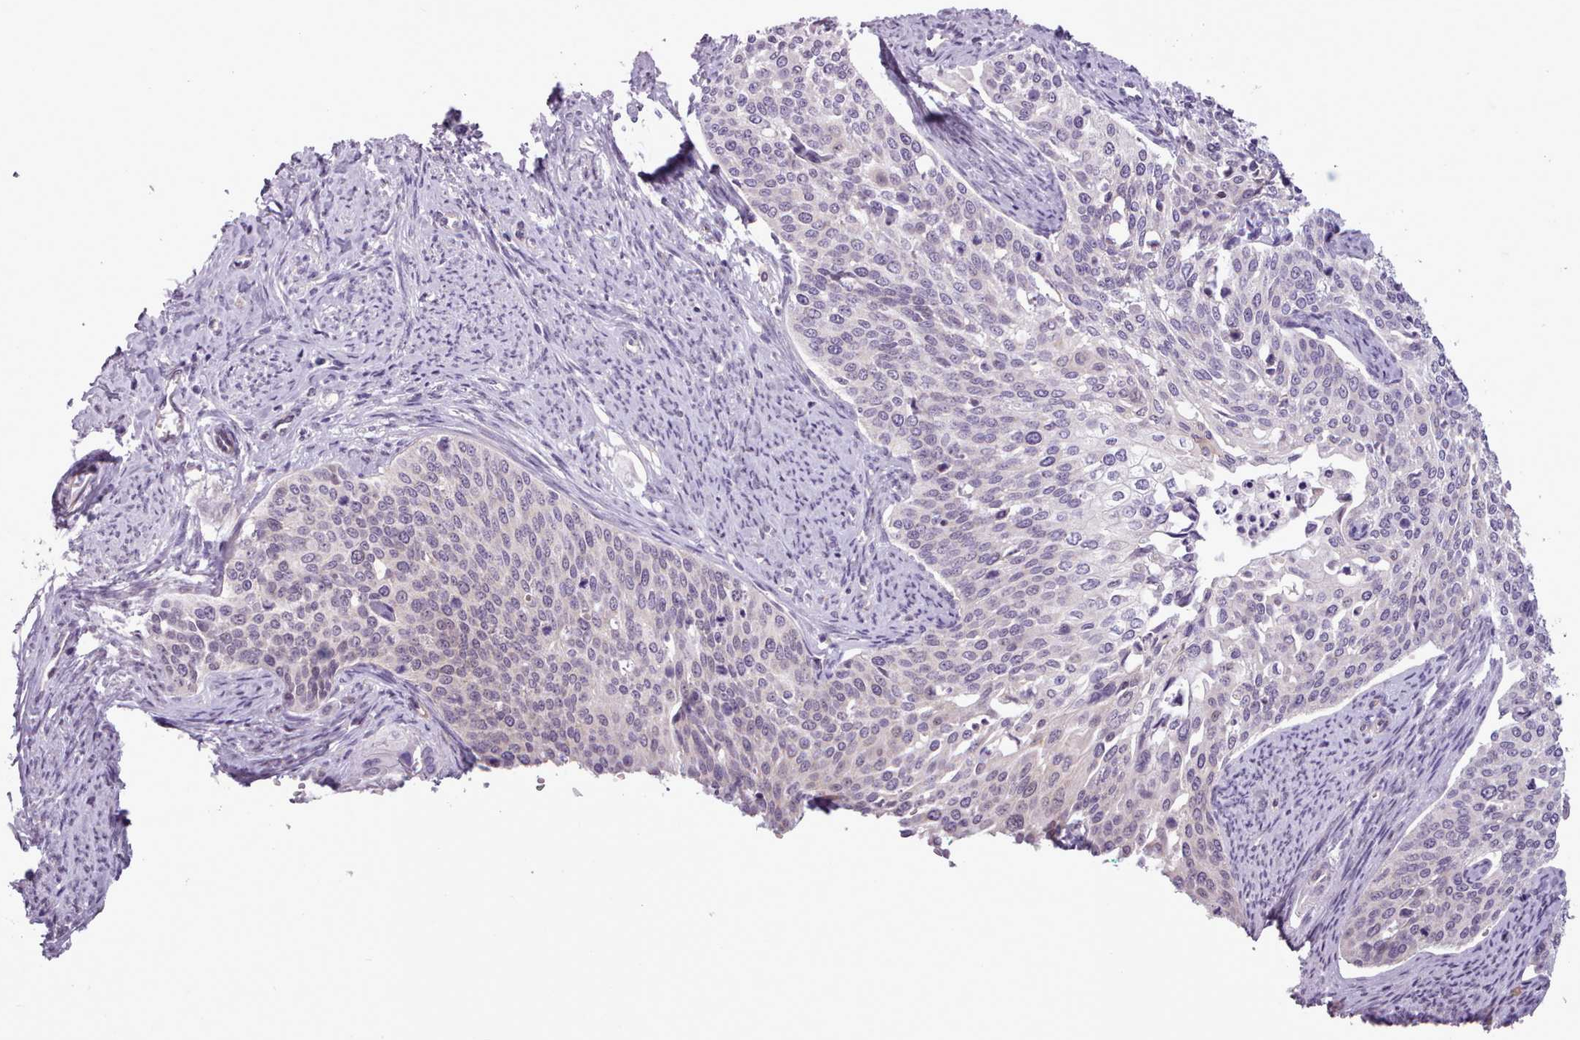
{"staining": {"intensity": "negative", "quantity": "none", "location": "none"}, "tissue": "cervical cancer", "cell_type": "Tumor cells", "image_type": "cancer", "snomed": [{"axis": "morphology", "description": "Squamous cell carcinoma, NOS"}, {"axis": "topography", "description": "Cervix"}], "caption": "An immunohistochemistry image of cervical cancer (squamous cell carcinoma) is shown. There is no staining in tumor cells of cervical cancer (squamous cell carcinoma).", "gene": "SLURP1", "patient": {"sex": "female", "age": 44}}